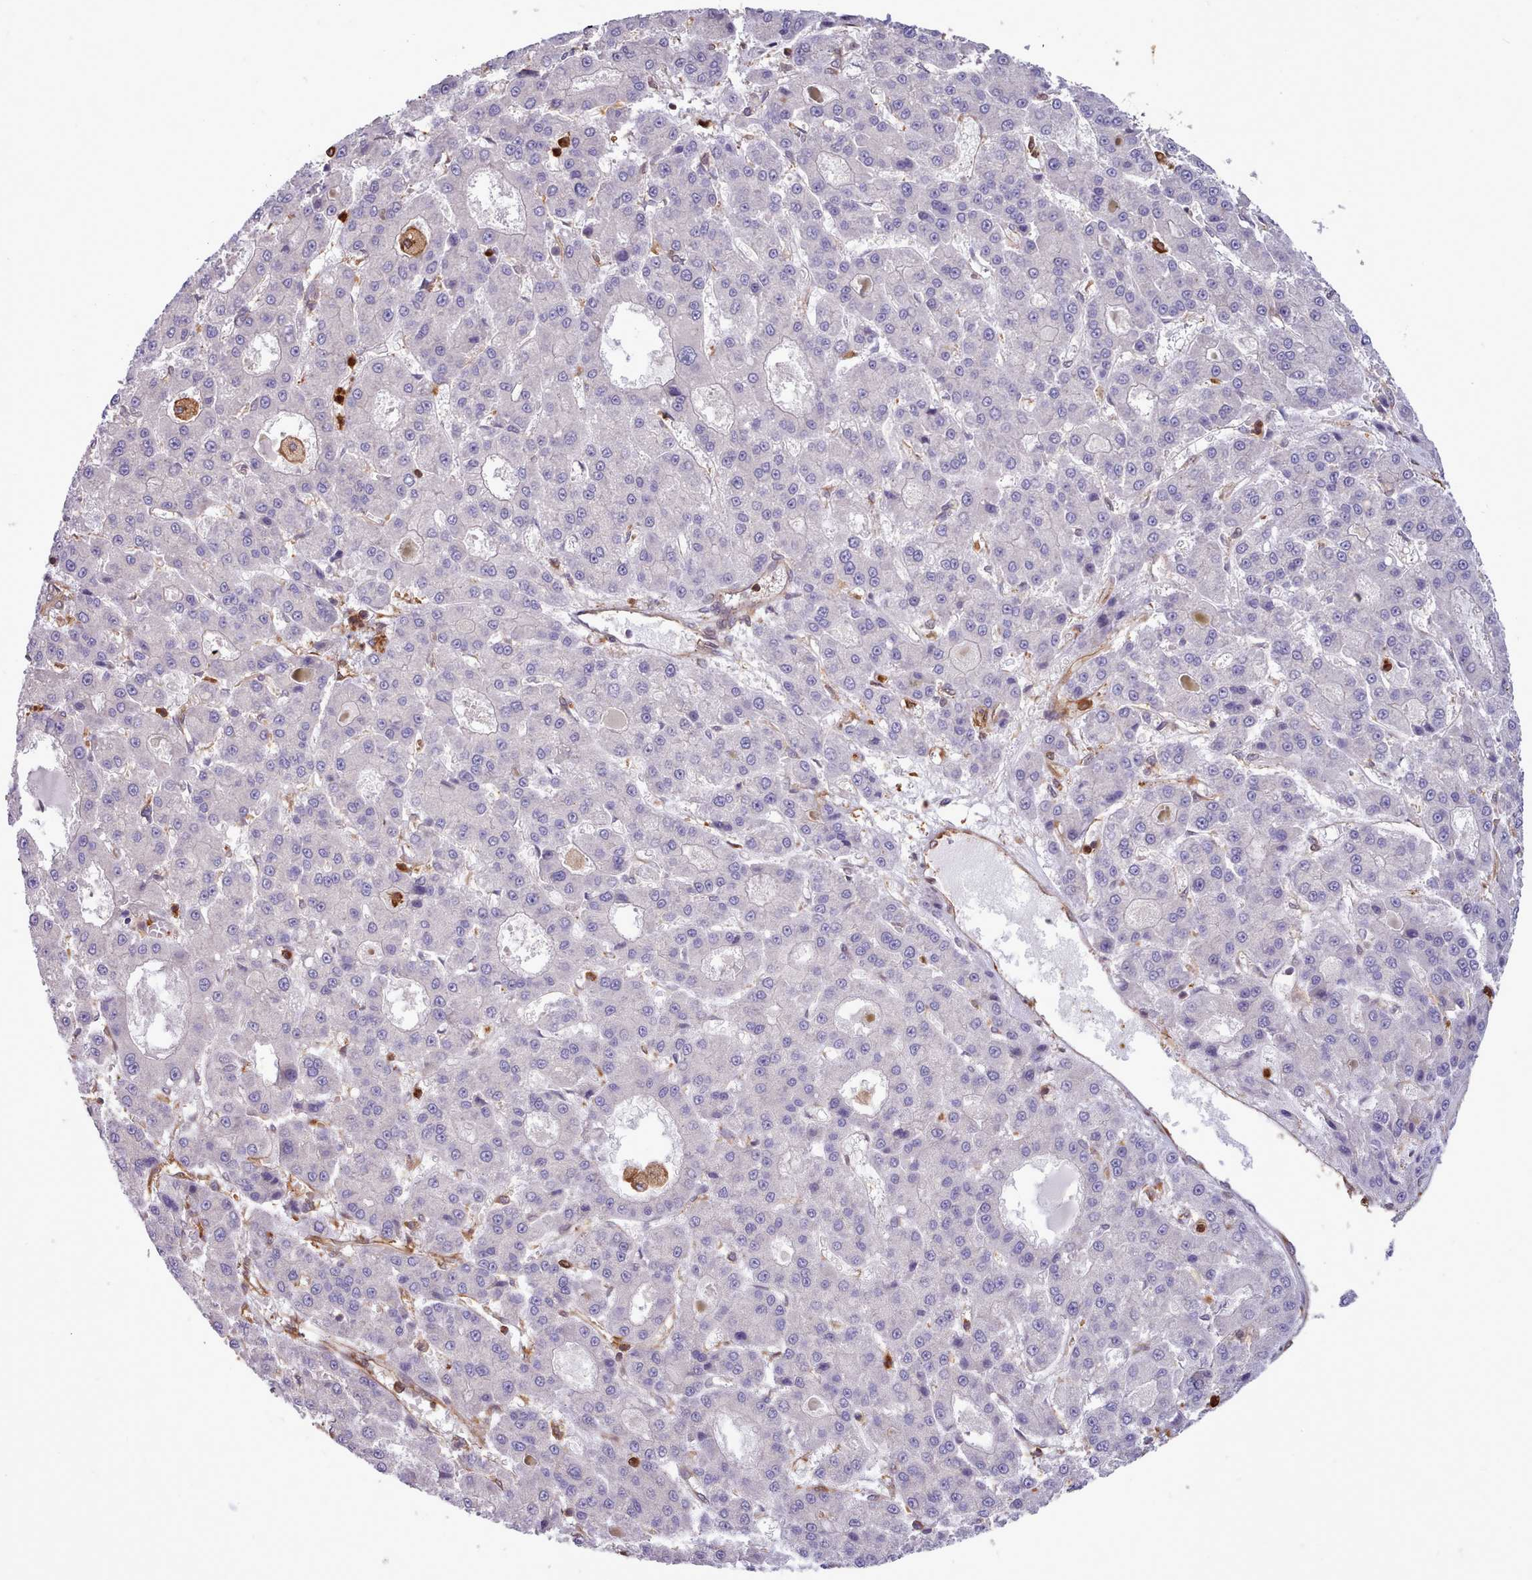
{"staining": {"intensity": "negative", "quantity": "none", "location": "none"}, "tissue": "liver cancer", "cell_type": "Tumor cells", "image_type": "cancer", "snomed": [{"axis": "morphology", "description": "Carcinoma, Hepatocellular, NOS"}, {"axis": "topography", "description": "Liver"}], "caption": "Liver cancer (hepatocellular carcinoma) stained for a protein using immunohistochemistry (IHC) demonstrates no positivity tumor cells.", "gene": "SLC4A9", "patient": {"sex": "male", "age": 70}}